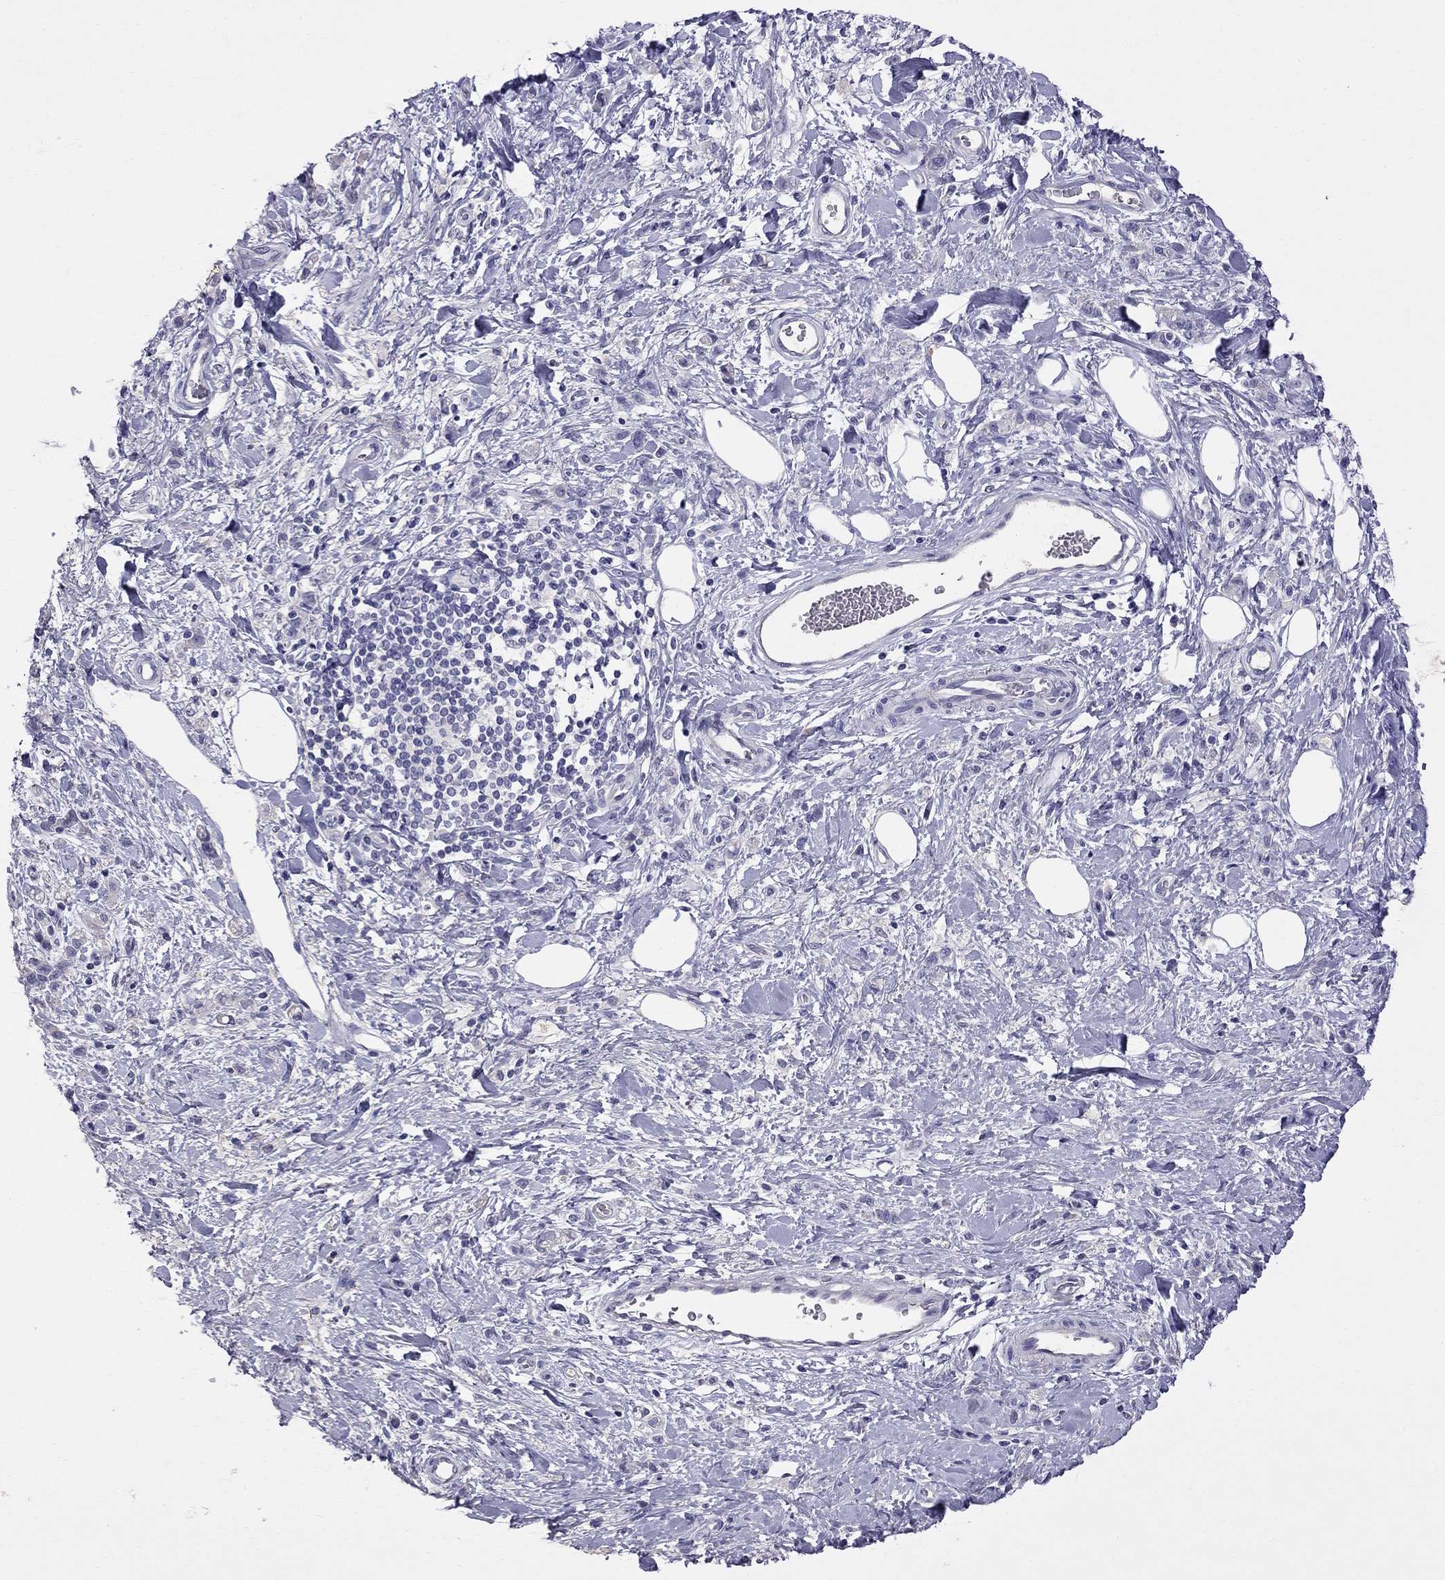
{"staining": {"intensity": "negative", "quantity": "none", "location": "none"}, "tissue": "stomach cancer", "cell_type": "Tumor cells", "image_type": "cancer", "snomed": [{"axis": "morphology", "description": "Adenocarcinoma, NOS"}, {"axis": "topography", "description": "Stomach"}], "caption": "Stomach adenocarcinoma was stained to show a protein in brown. There is no significant positivity in tumor cells.", "gene": "CFAP91", "patient": {"sex": "male", "age": 77}}